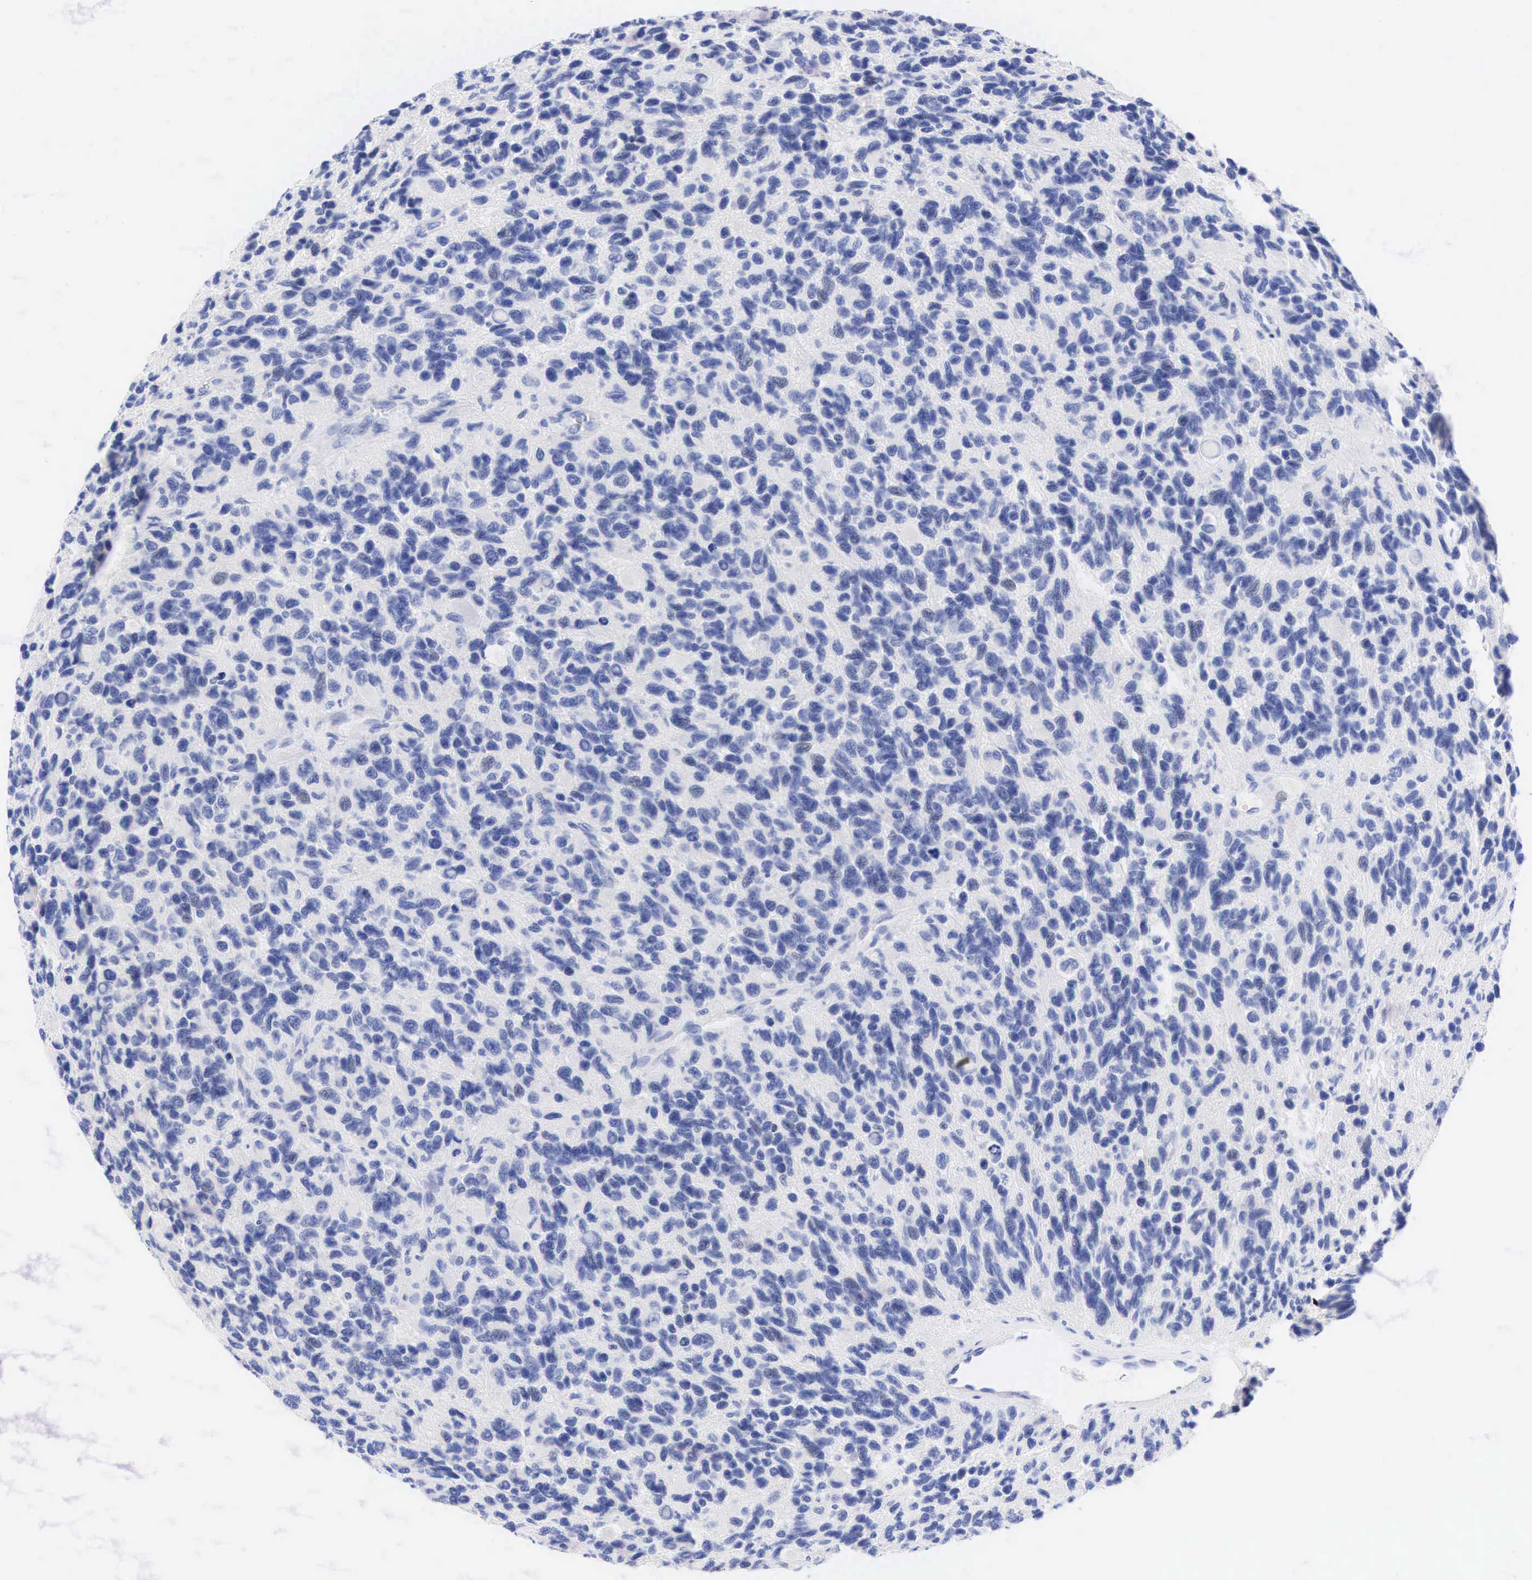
{"staining": {"intensity": "negative", "quantity": "none", "location": "none"}, "tissue": "glioma", "cell_type": "Tumor cells", "image_type": "cancer", "snomed": [{"axis": "morphology", "description": "Glioma, malignant, High grade"}, {"axis": "topography", "description": "Brain"}], "caption": "Tumor cells are negative for protein expression in human malignant high-grade glioma.", "gene": "CD8A", "patient": {"sex": "male", "age": 77}}